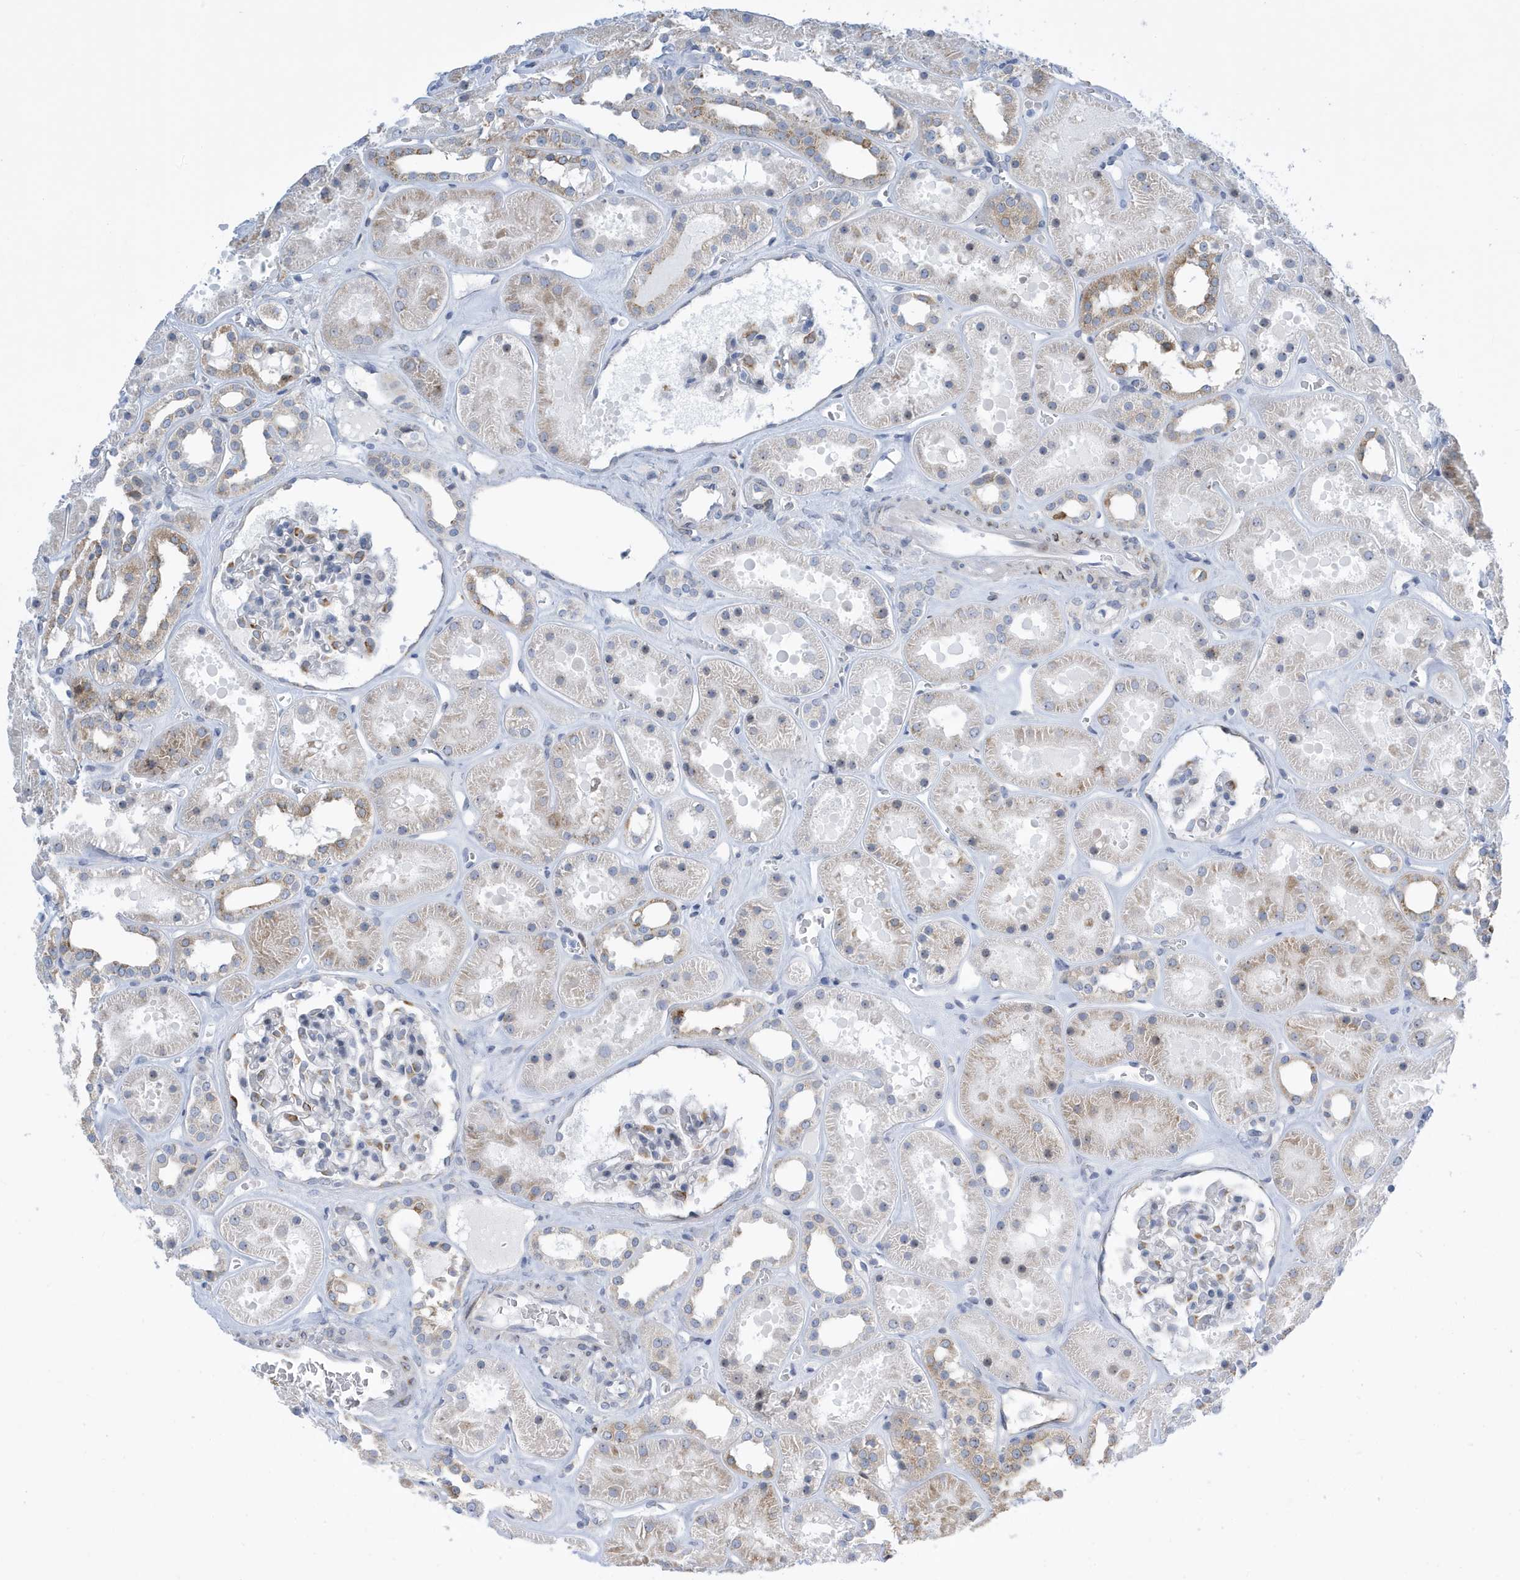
{"staining": {"intensity": "weak", "quantity": "<25%", "location": "cytoplasmic/membranous"}, "tissue": "kidney", "cell_type": "Cells in glomeruli", "image_type": "normal", "snomed": [{"axis": "morphology", "description": "Normal tissue, NOS"}, {"axis": "topography", "description": "Kidney"}], "caption": "Kidney stained for a protein using immunohistochemistry (IHC) displays no positivity cells in glomeruli.", "gene": "SEMA3F", "patient": {"sex": "female", "age": 41}}